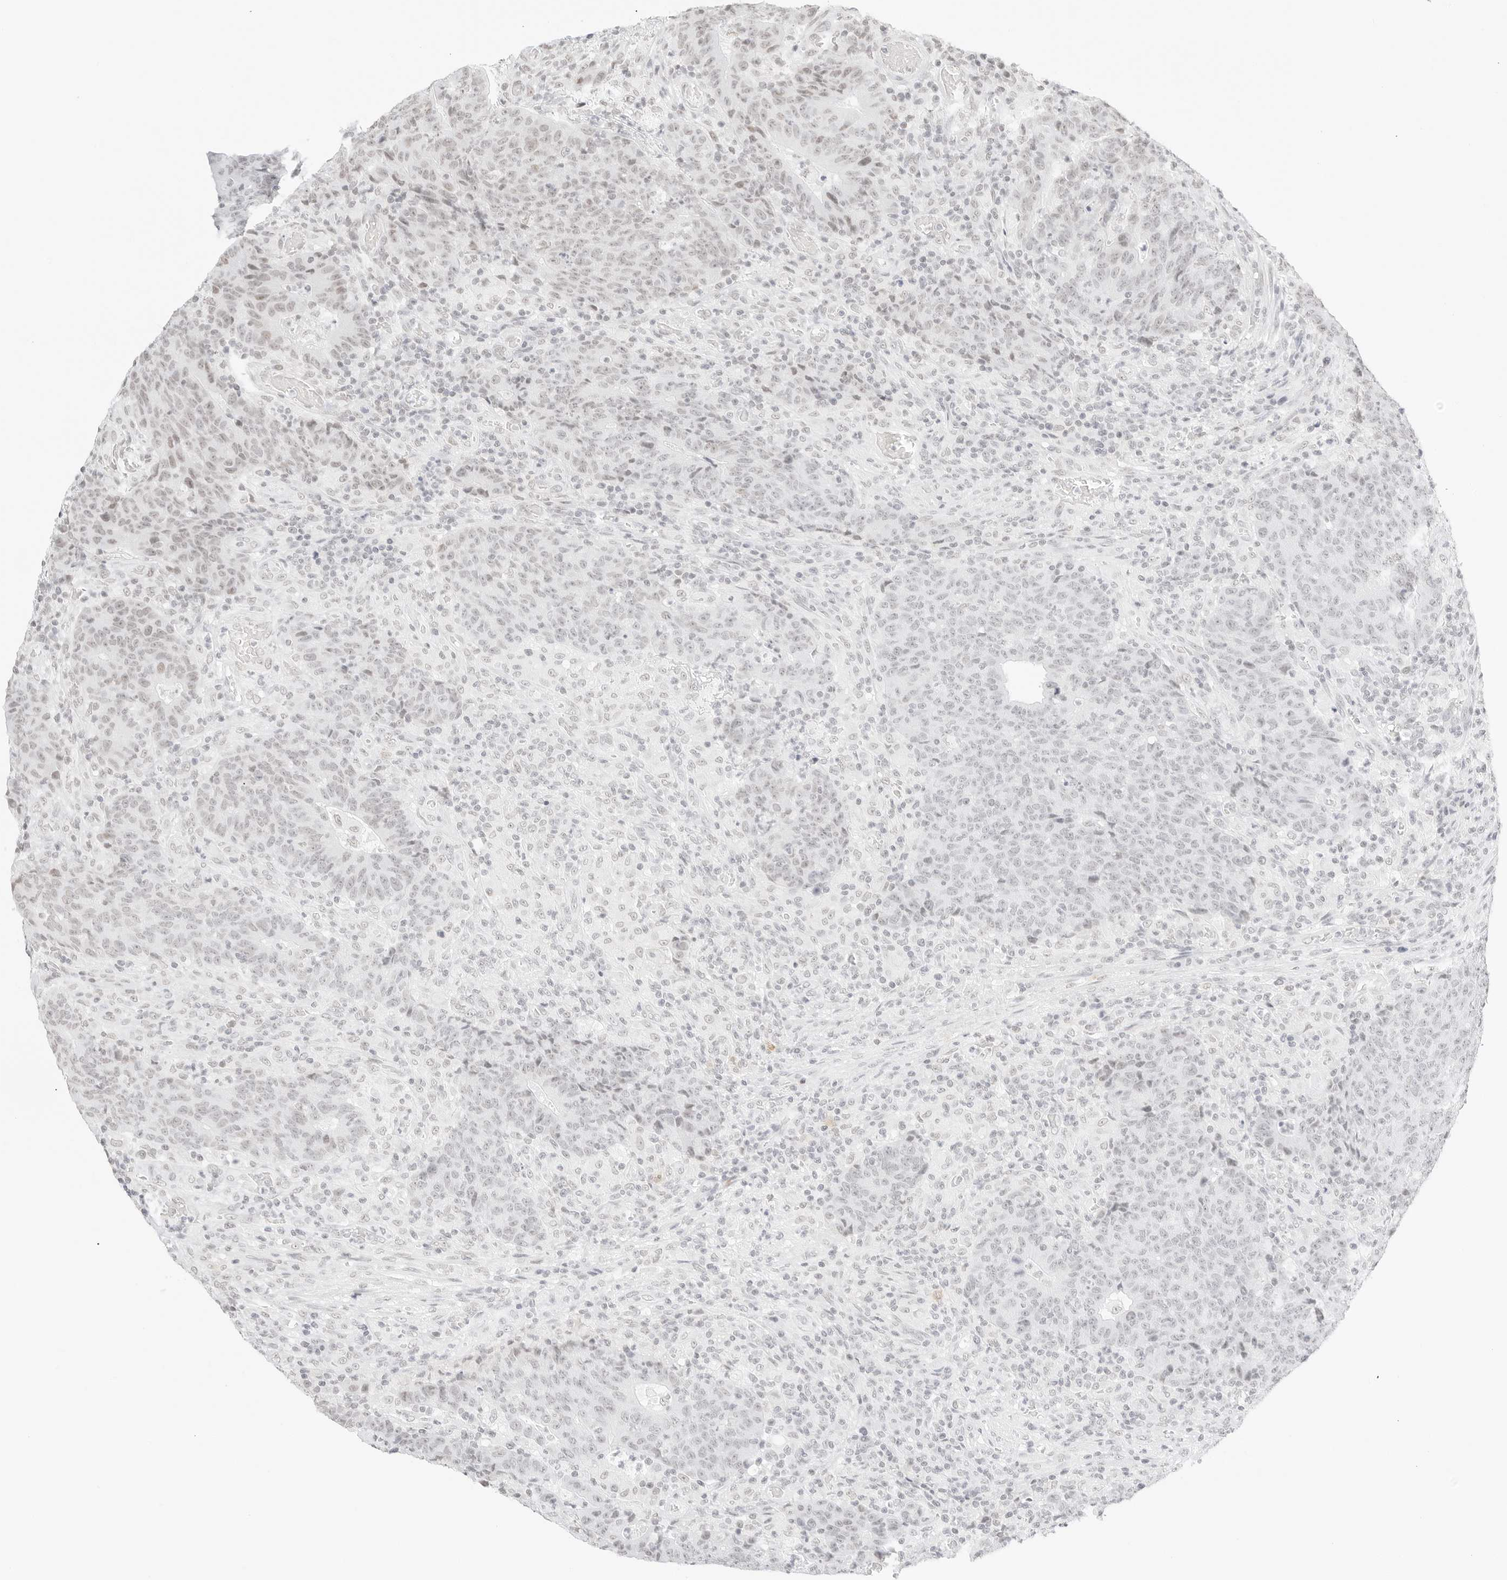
{"staining": {"intensity": "negative", "quantity": "none", "location": "none"}, "tissue": "colorectal cancer", "cell_type": "Tumor cells", "image_type": "cancer", "snomed": [{"axis": "morphology", "description": "Adenocarcinoma, NOS"}, {"axis": "topography", "description": "Colon"}], "caption": "This is an IHC micrograph of colorectal cancer (adenocarcinoma). There is no staining in tumor cells.", "gene": "FBLN5", "patient": {"sex": "female", "age": 75}}